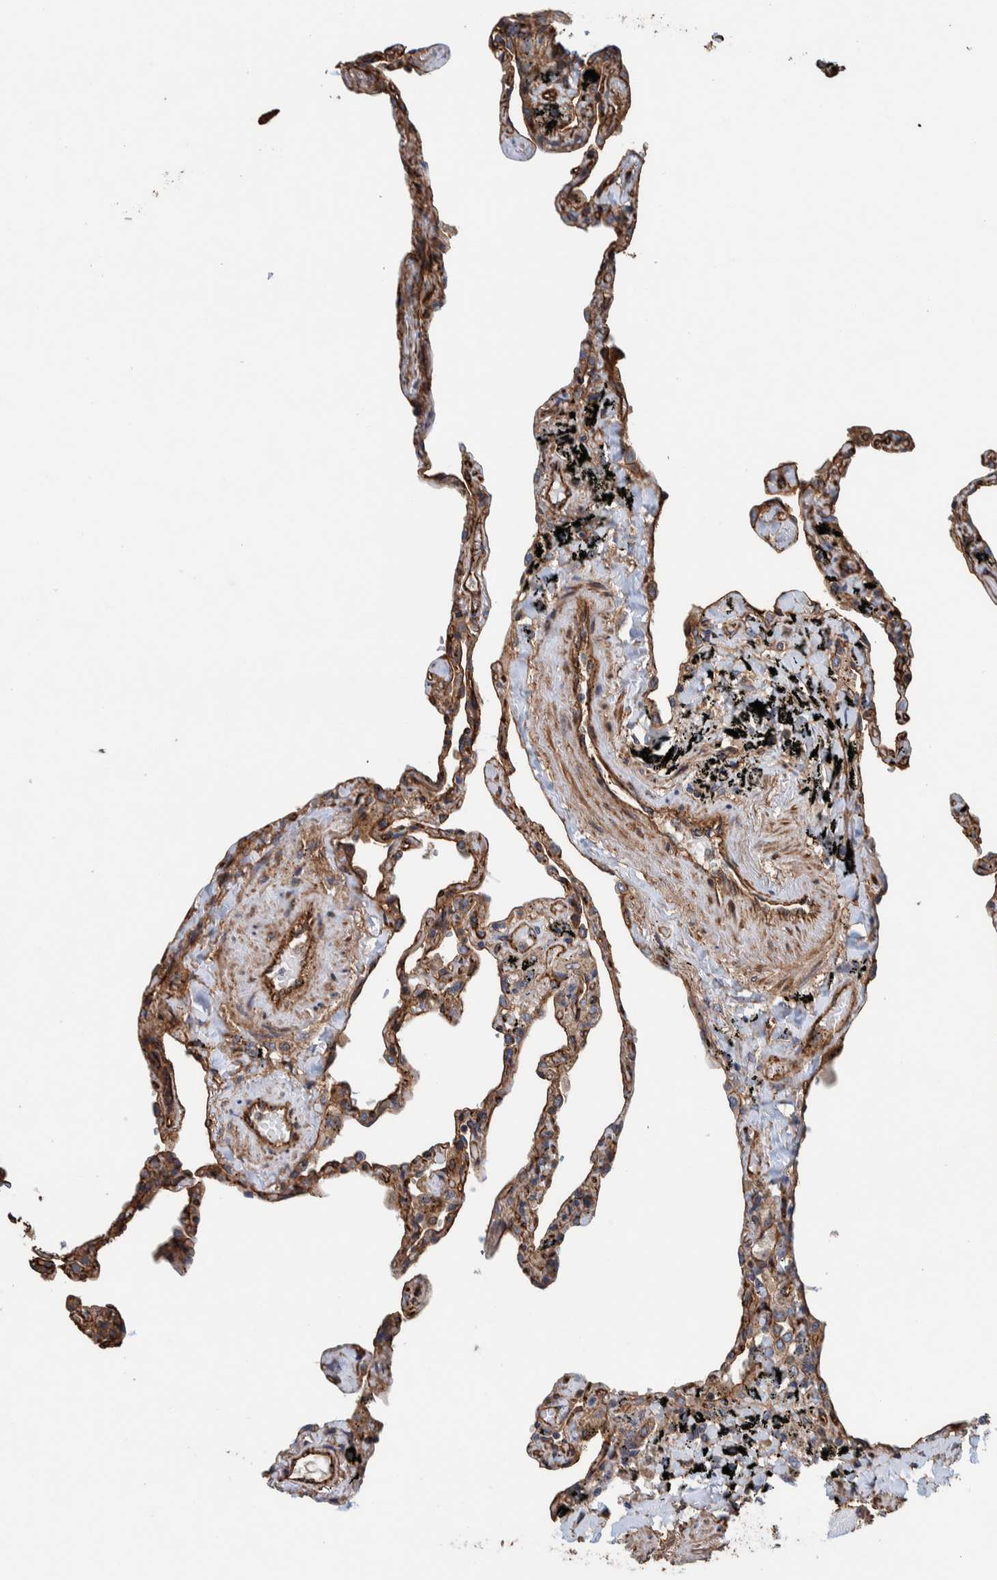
{"staining": {"intensity": "moderate", "quantity": ">75%", "location": "cytoplasmic/membranous"}, "tissue": "lung", "cell_type": "Alveolar cells", "image_type": "normal", "snomed": [{"axis": "morphology", "description": "Normal tissue, NOS"}, {"axis": "topography", "description": "Lung"}], "caption": "DAB immunohistochemical staining of normal human lung demonstrates moderate cytoplasmic/membranous protein positivity in approximately >75% of alveolar cells. The staining was performed using DAB (3,3'-diaminobenzidine) to visualize the protein expression in brown, while the nuclei were stained in blue with hematoxylin (Magnification: 20x).", "gene": "PKD1L1", "patient": {"sex": "male", "age": 59}}